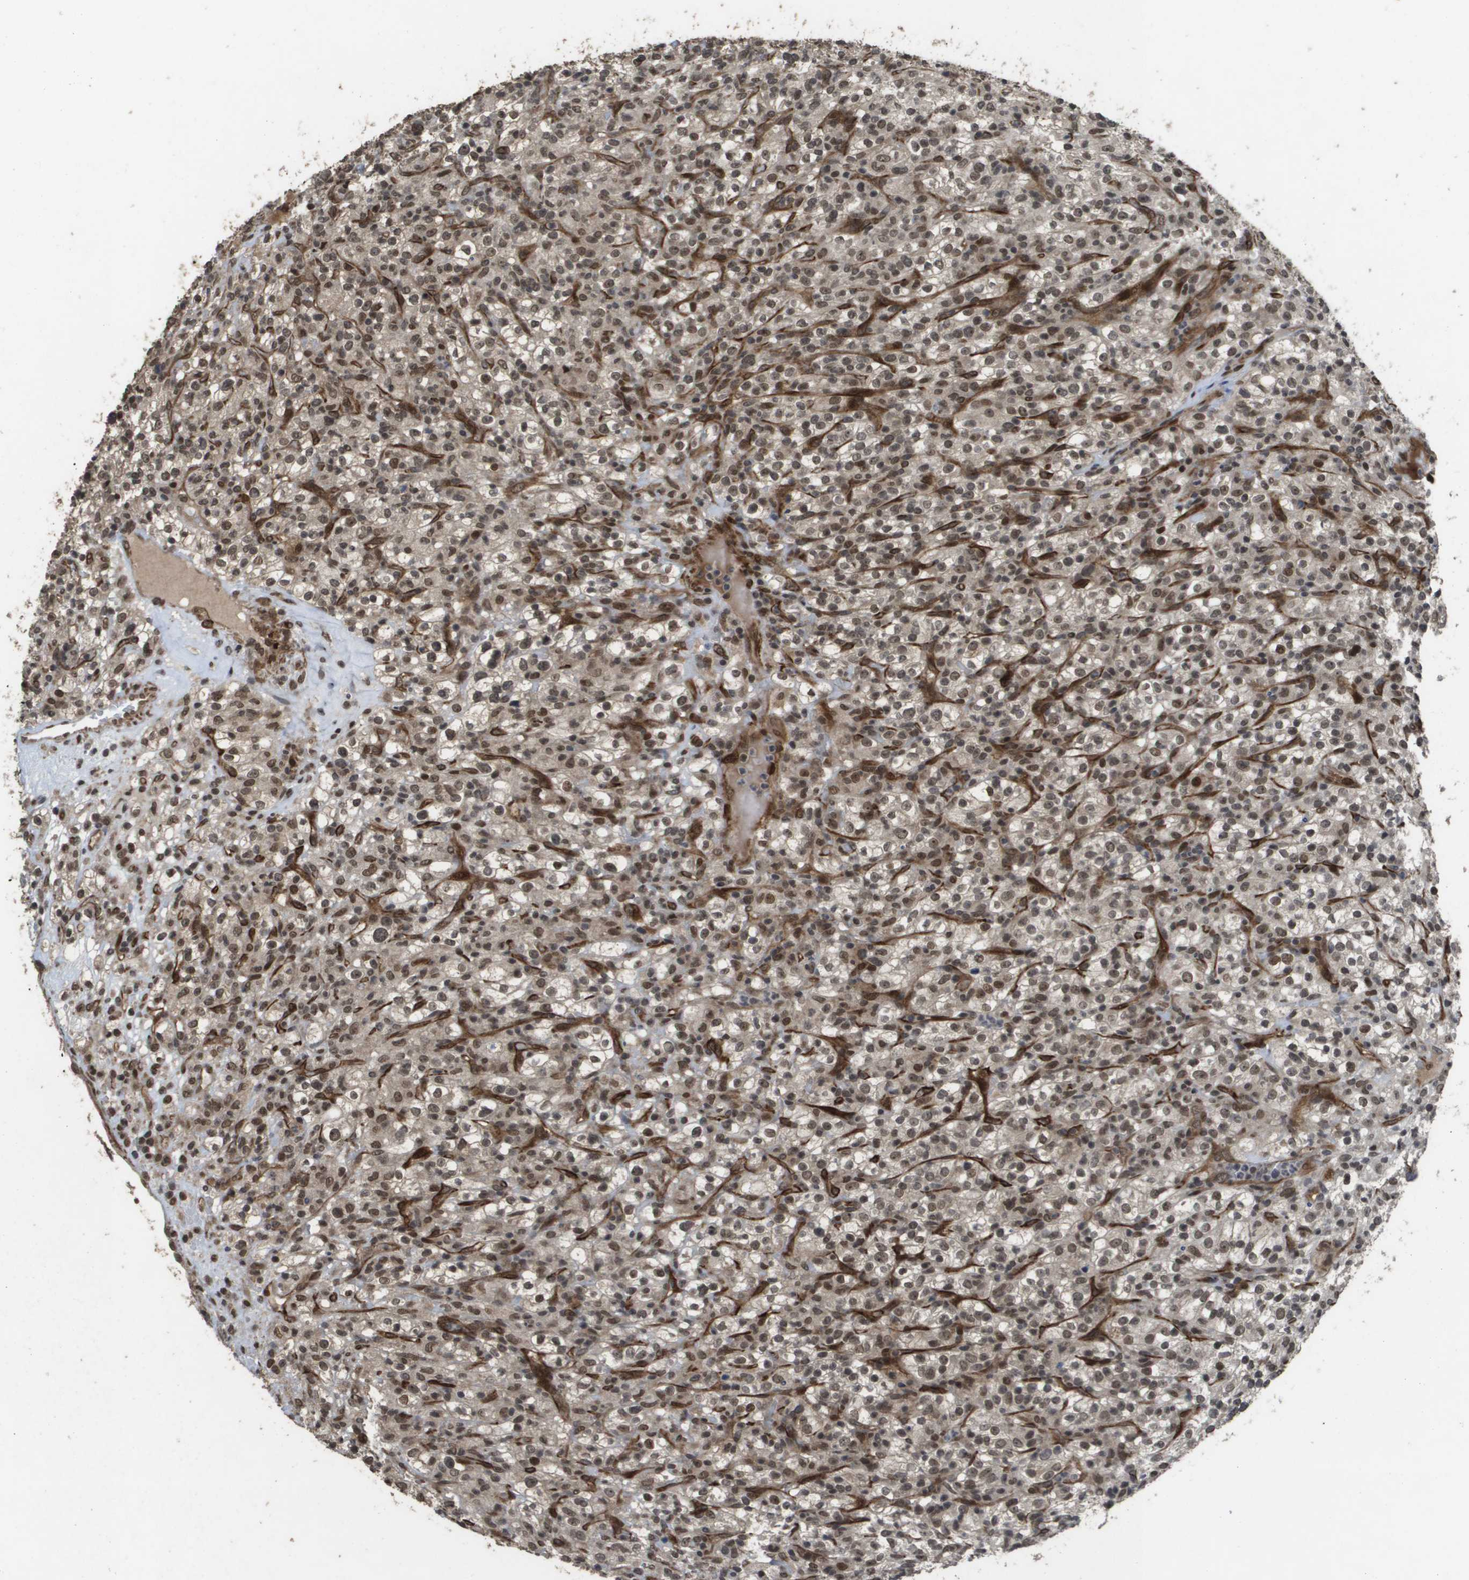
{"staining": {"intensity": "moderate", "quantity": ">75%", "location": "nuclear"}, "tissue": "renal cancer", "cell_type": "Tumor cells", "image_type": "cancer", "snomed": [{"axis": "morphology", "description": "Normal tissue, NOS"}, {"axis": "morphology", "description": "Adenocarcinoma, NOS"}, {"axis": "topography", "description": "Kidney"}], "caption": "Adenocarcinoma (renal) stained with a brown dye displays moderate nuclear positive staining in approximately >75% of tumor cells.", "gene": "KAT5", "patient": {"sex": "female", "age": 72}}